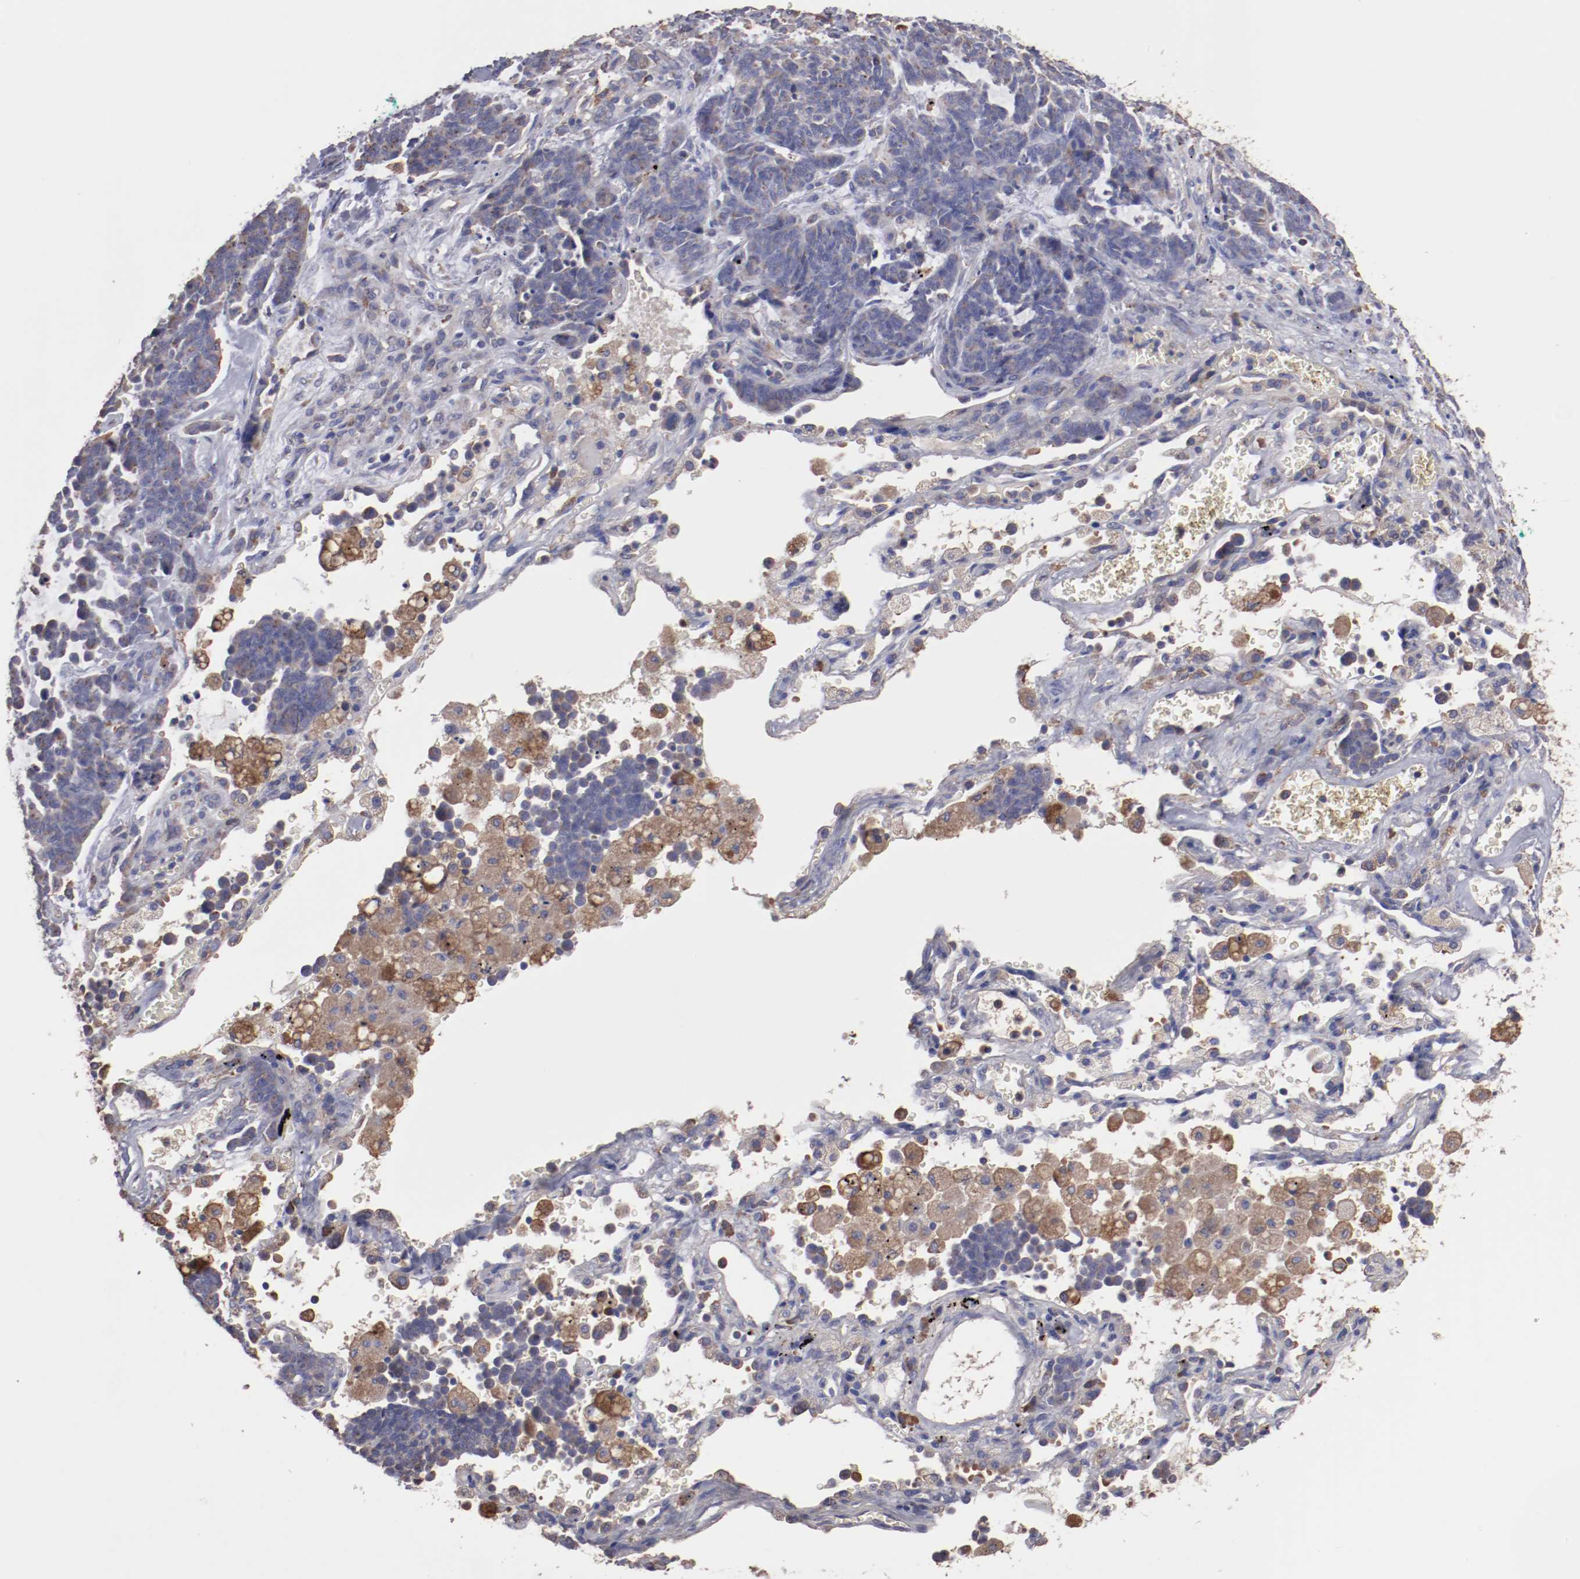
{"staining": {"intensity": "weak", "quantity": "<25%", "location": "cytoplasmic/membranous"}, "tissue": "lung cancer", "cell_type": "Tumor cells", "image_type": "cancer", "snomed": [{"axis": "morphology", "description": "Neoplasm, malignant, NOS"}, {"axis": "topography", "description": "Lung"}], "caption": "The micrograph reveals no significant staining in tumor cells of lung cancer (neoplasm (malignant)). (Immunohistochemistry, brightfield microscopy, high magnification).", "gene": "NFKBIE", "patient": {"sex": "female", "age": 58}}